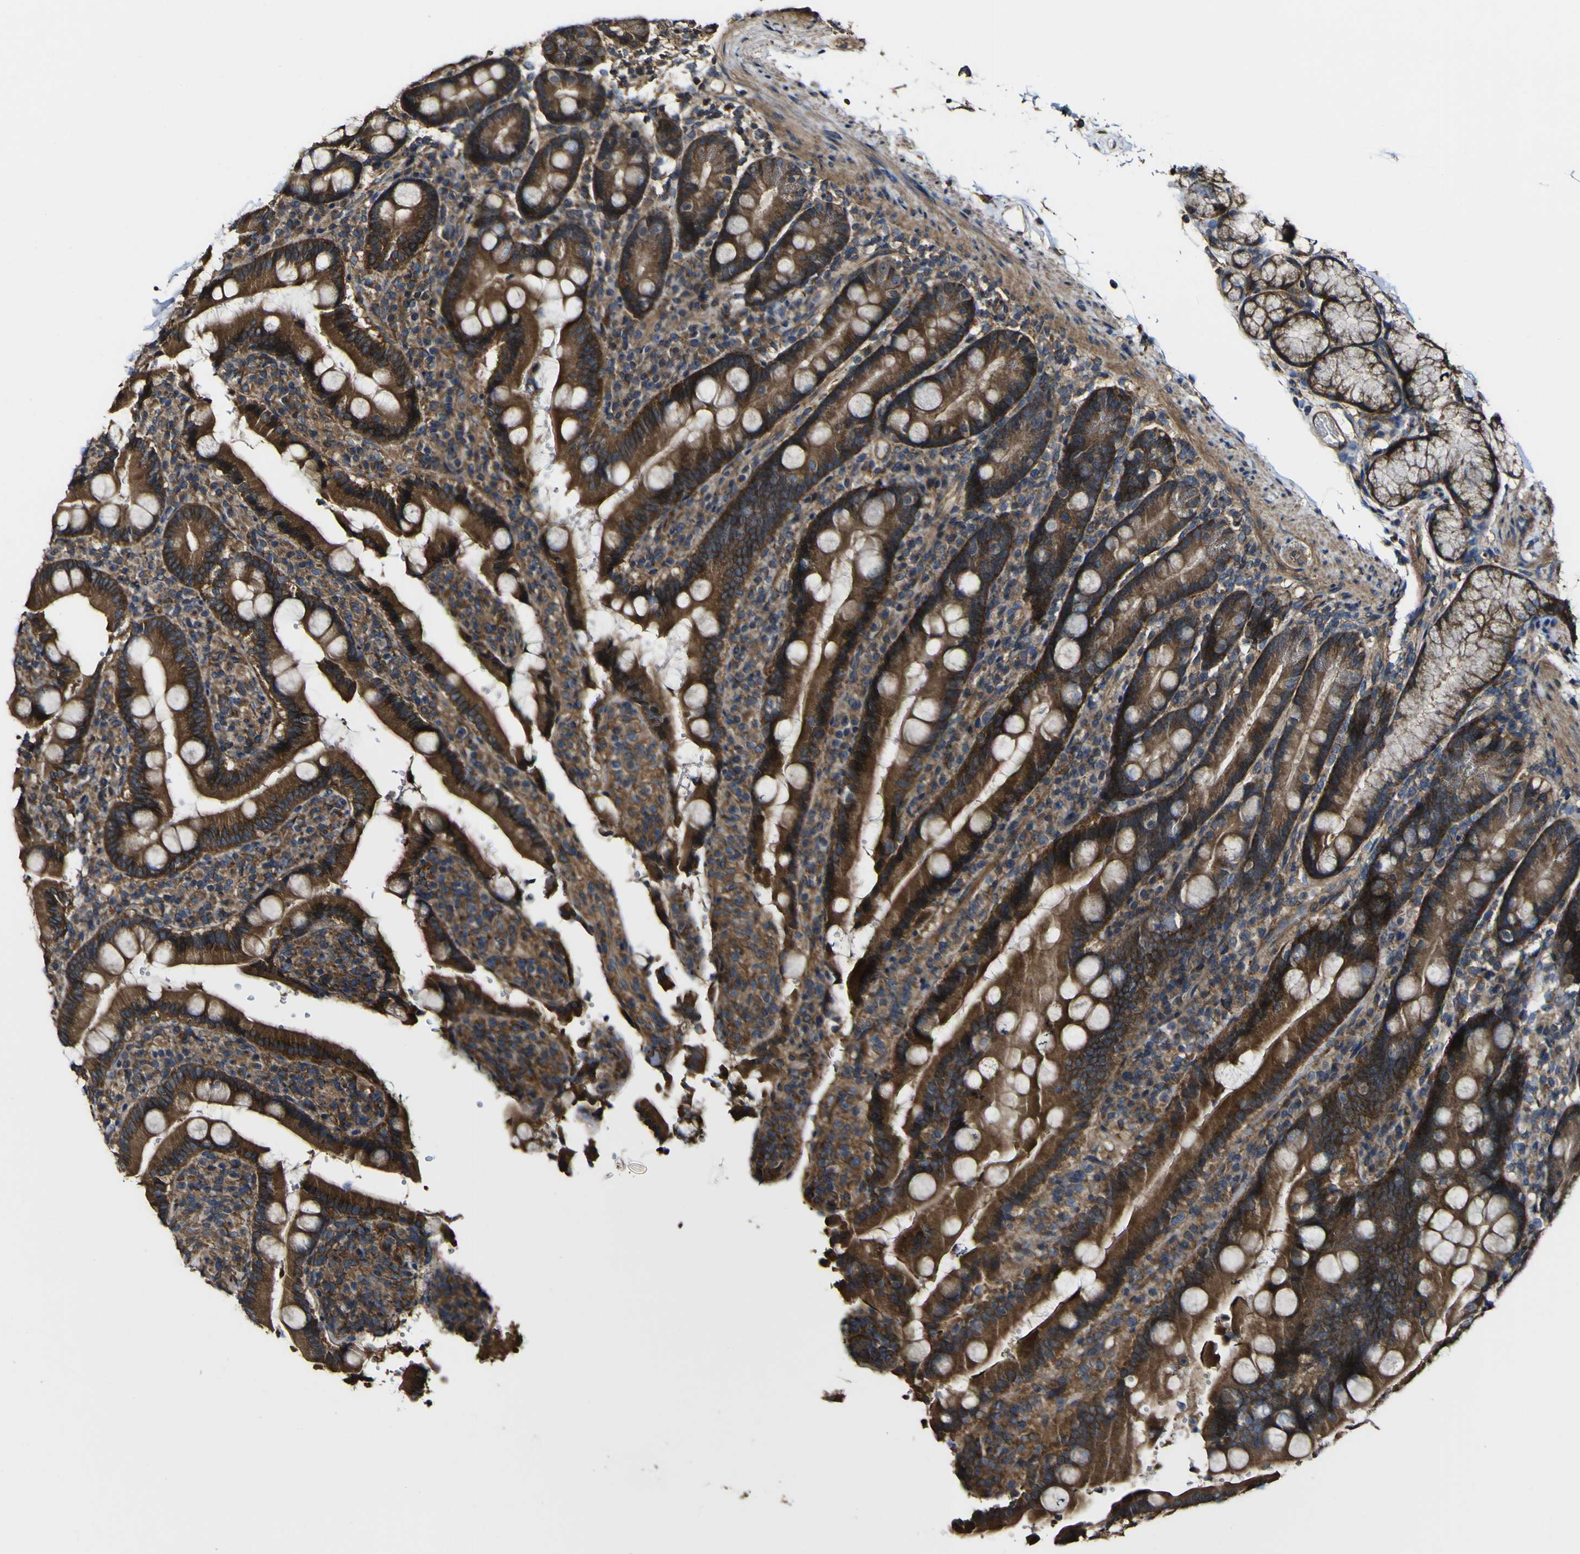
{"staining": {"intensity": "strong", "quantity": ">75%", "location": "cytoplasmic/membranous"}, "tissue": "duodenum", "cell_type": "Glandular cells", "image_type": "normal", "snomed": [{"axis": "morphology", "description": "Normal tissue, NOS"}, {"axis": "topography", "description": "Small intestine, NOS"}], "caption": "Immunohistochemical staining of benign duodenum demonstrates >75% levels of strong cytoplasmic/membranous protein positivity in about >75% of glandular cells. (IHC, brightfield microscopy, high magnification).", "gene": "NAALADL2", "patient": {"sex": "female", "age": 71}}